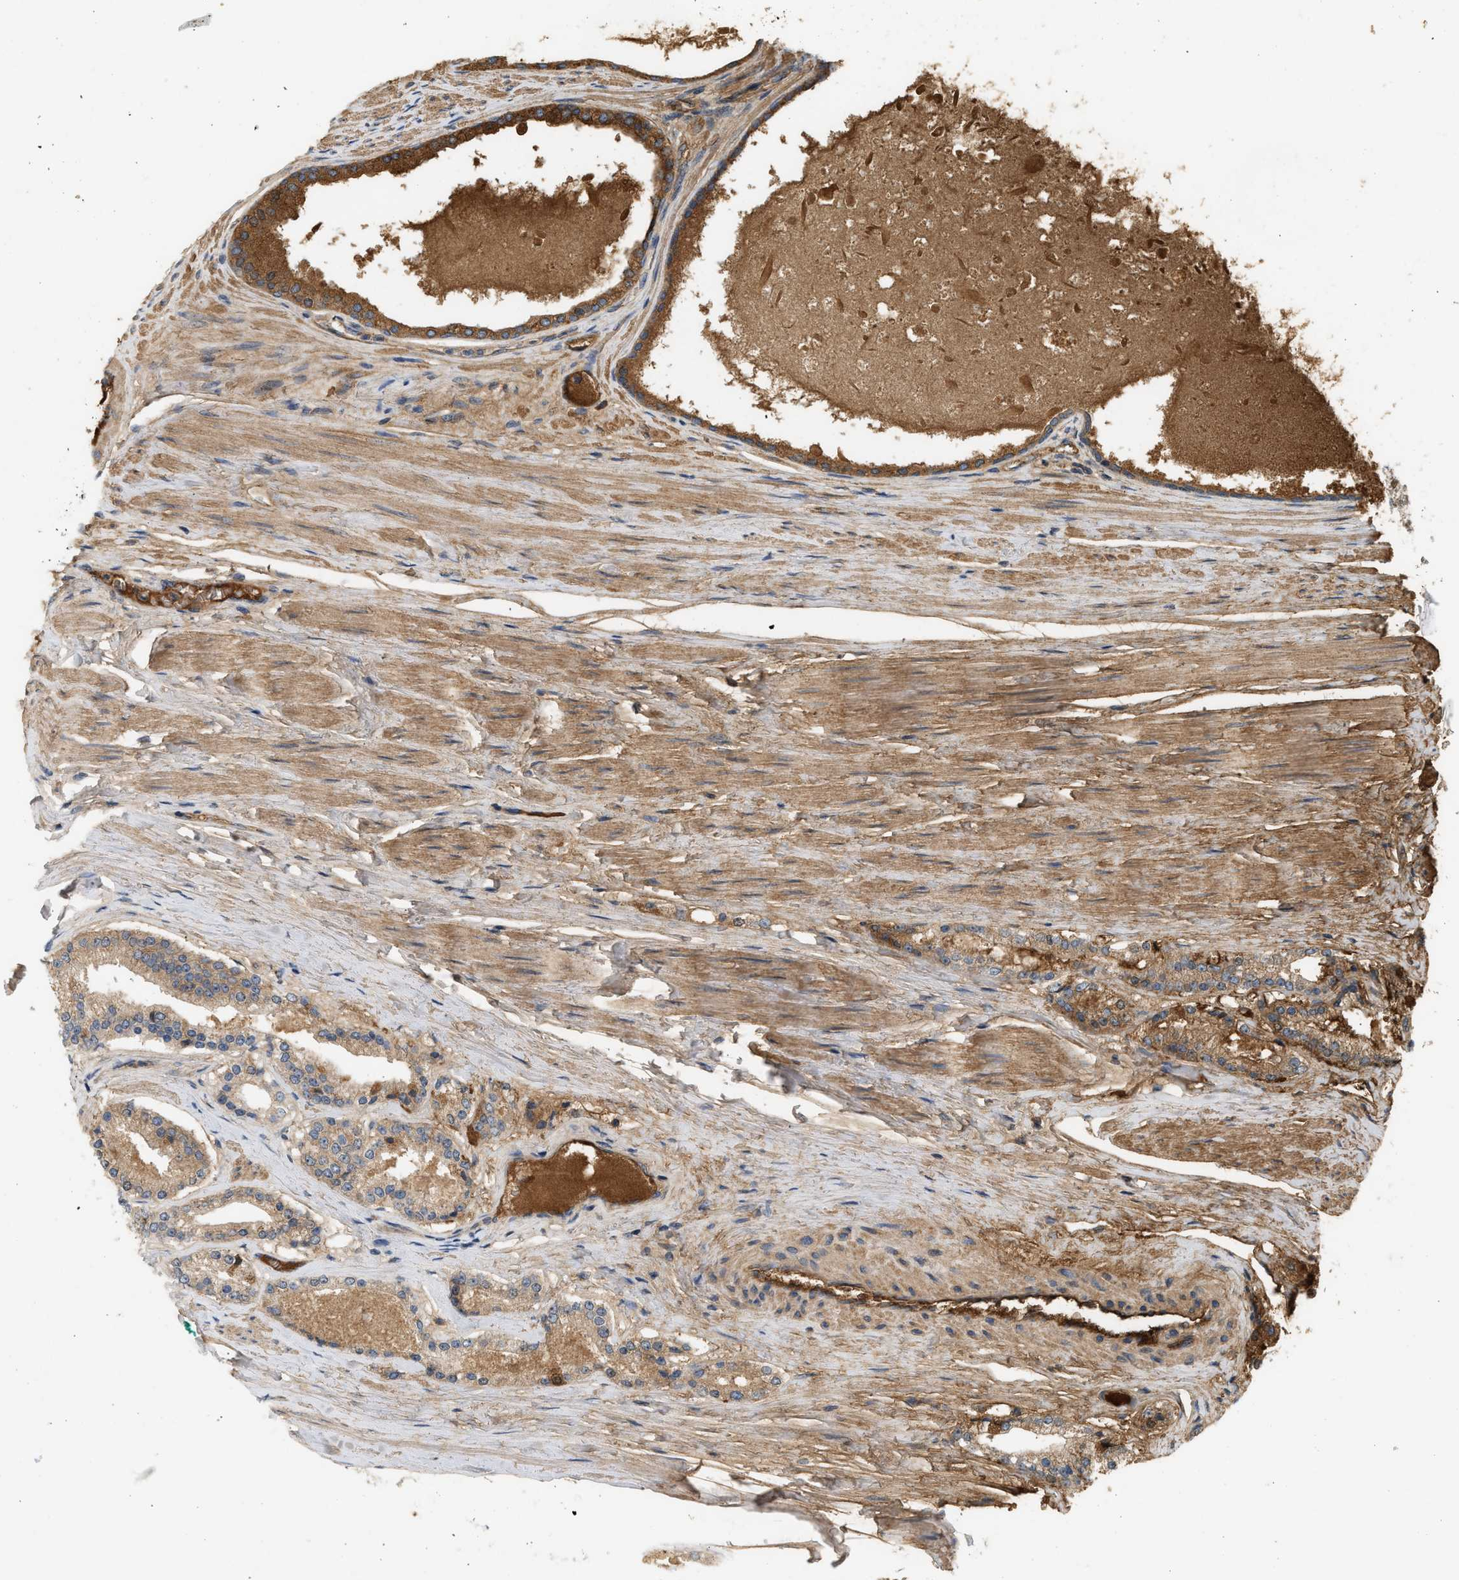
{"staining": {"intensity": "moderate", "quantity": "25%-75%", "location": "cytoplasmic/membranous"}, "tissue": "prostate cancer", "cell_type": "Tumor cells", "image_type": "cancer", "snomed": [{"axis": "morphology", "description": "Adenocarcinoma, Low grade"}, {"axis": "topography", "description": "Prostate"}], "caption": "A medium amount of moderate cytoplasmic/membranous staining is identified in about 25%-75% of tumor cells in adenocarcinoma (low-grade) (prostate) tissue.", "gene": "F8", "patient": {"sex": "male", "age": 70}}